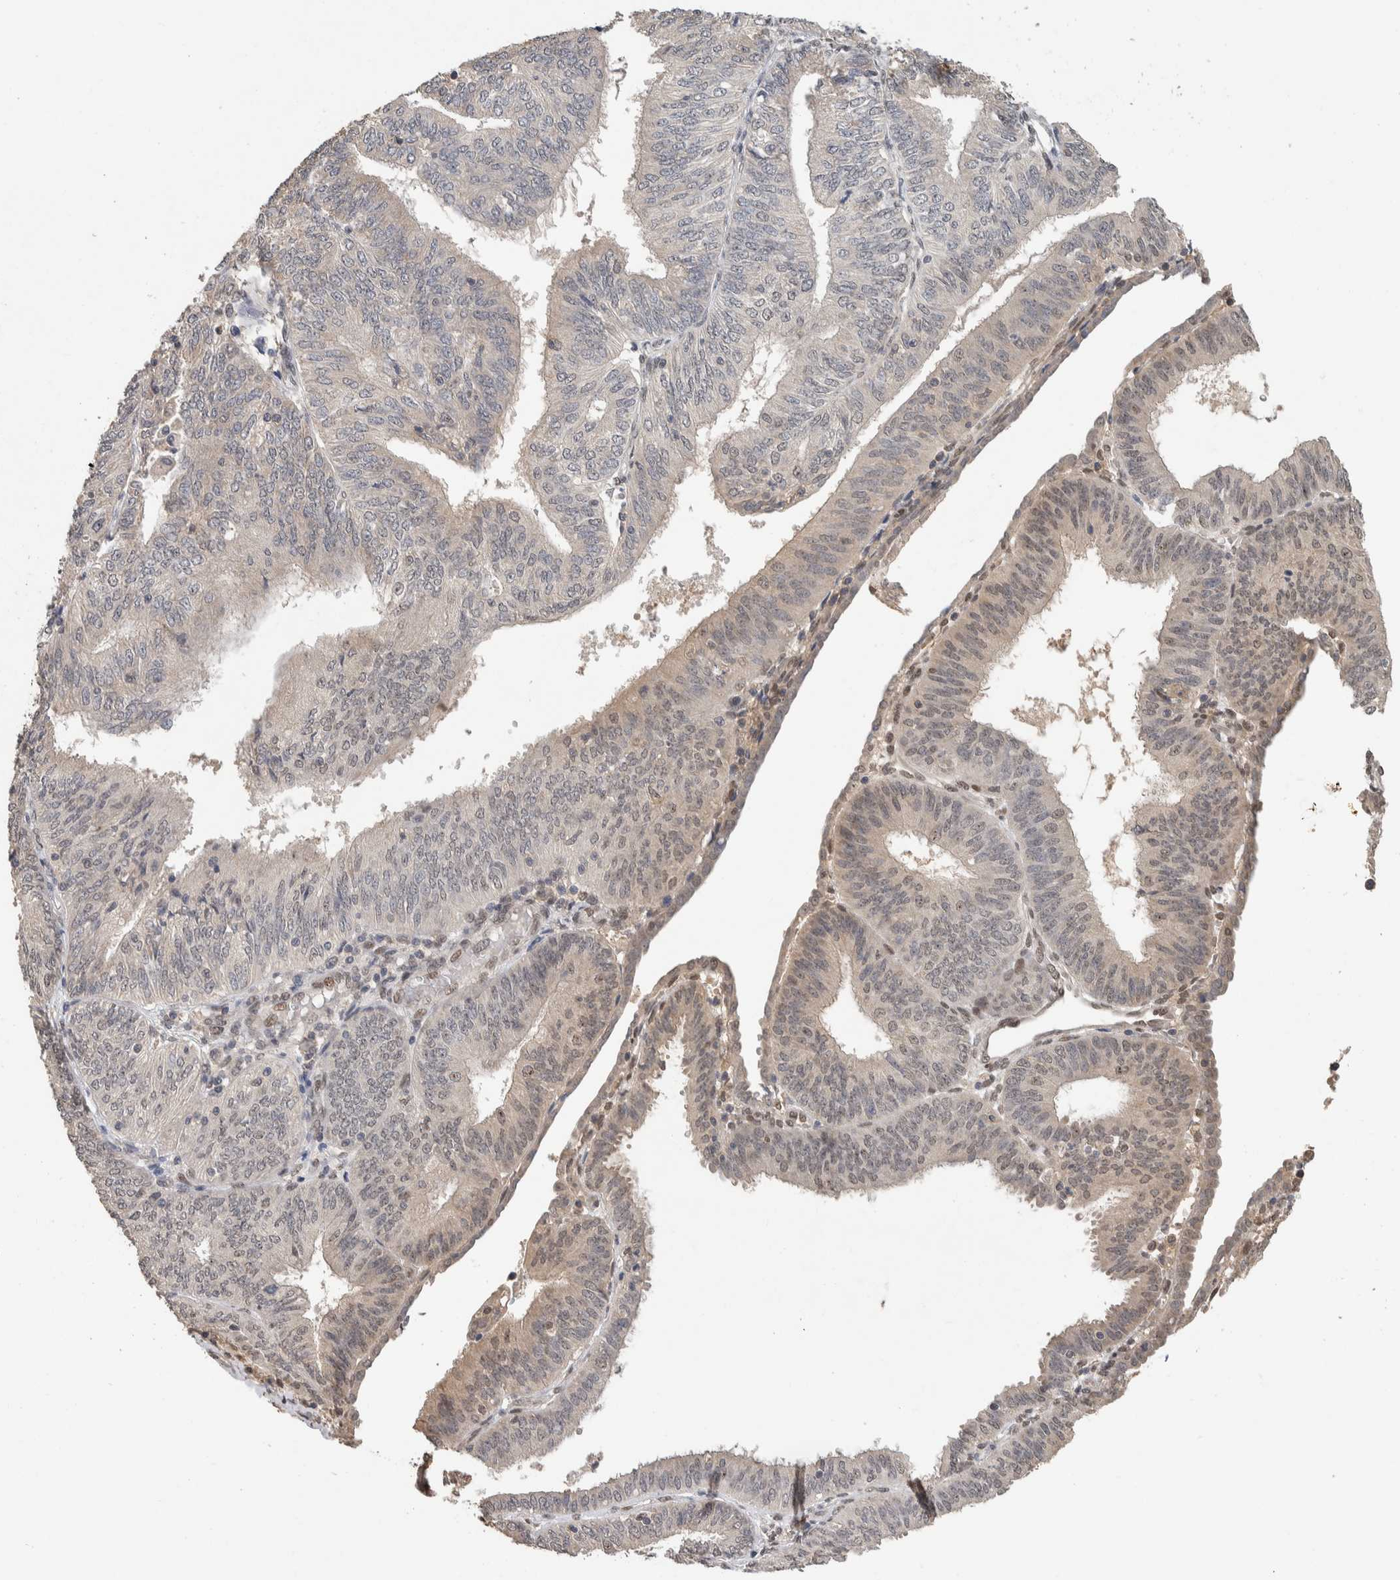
{"staining": {"intensity": "weak", "quantity": "<25%", "location": "cytoplasmic/membranous,nuclear"}, "tissue": "endometrial cancer", "cell_type": "Tumor cells", "image_type": "cancer", "snomed": [{"axis": "morphology", "description": "Adenocarcinoma, NOS"}, {"axis": "topography", "description": "Endometrium"}], "caption": "Tumor cells show no significant protein staining in endometrial adenocarcinoma.", "gene": "CYSRT1", "patient": {"sex": "female", "age": 58}}